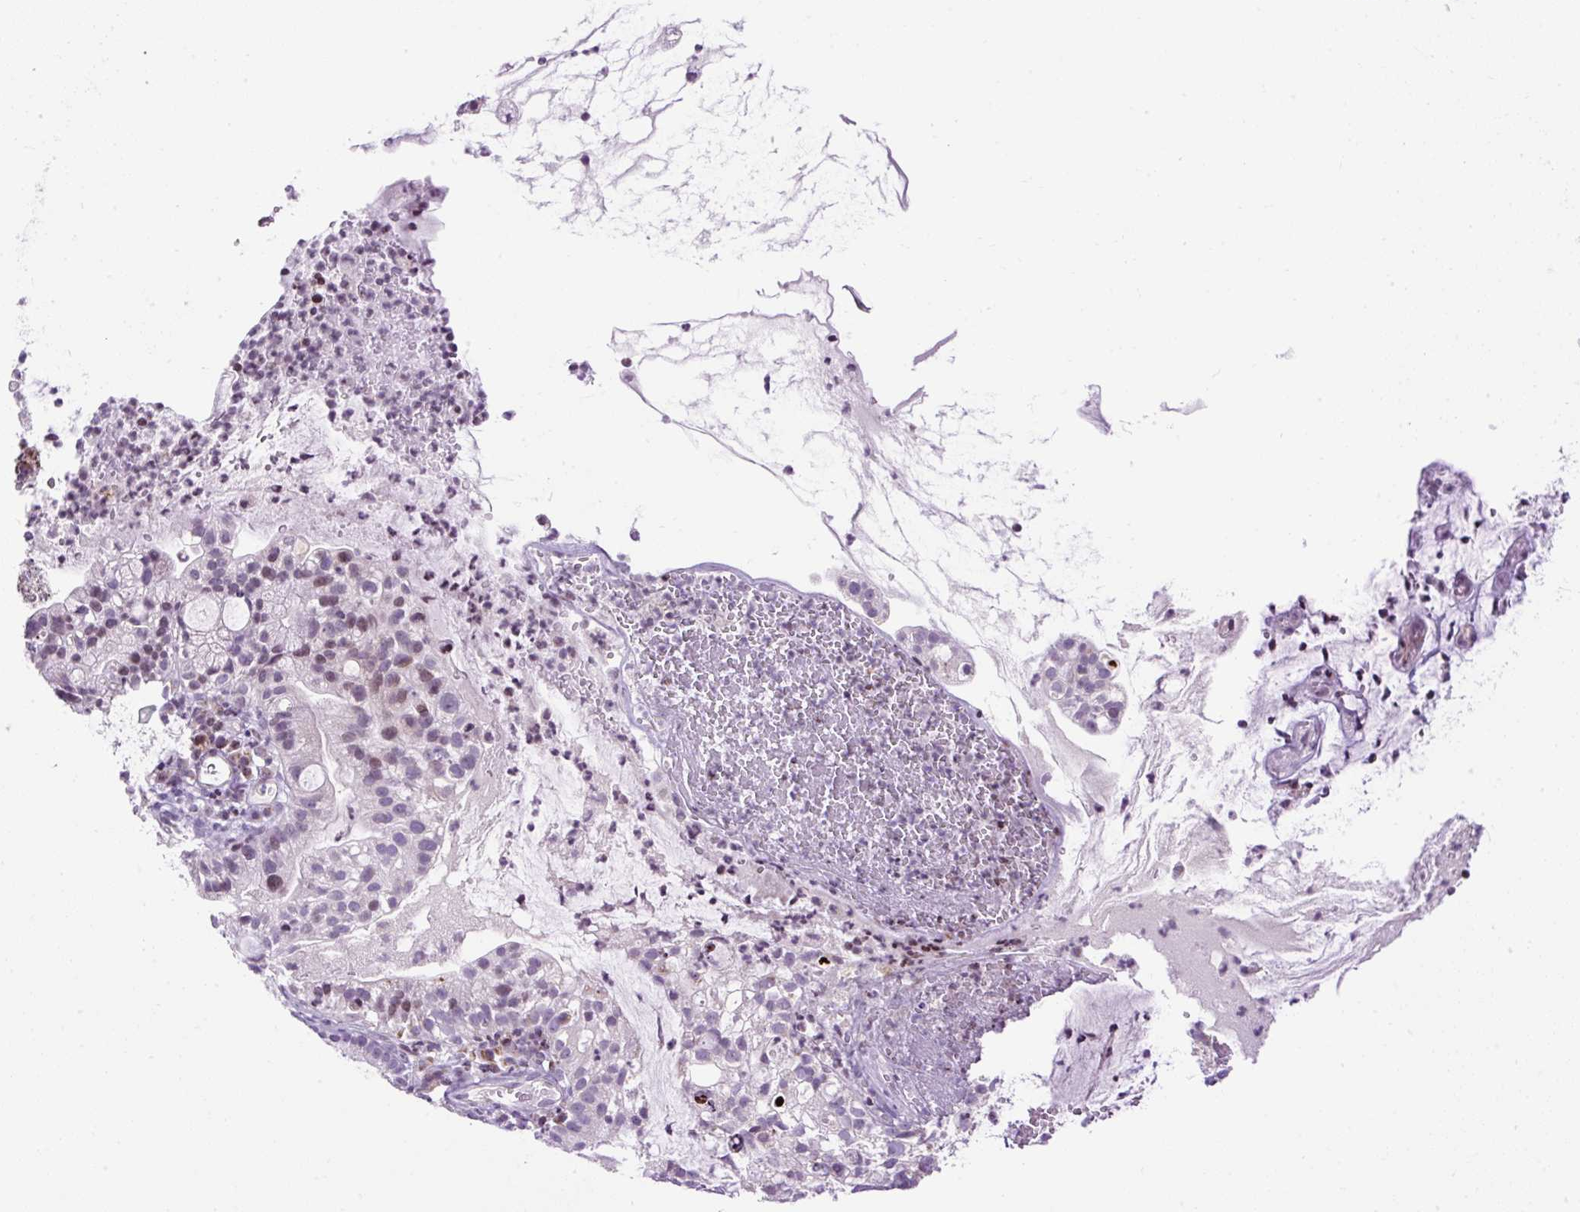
{"staining": {"intensity": "weak", "quantity": "25%-75%", "location": "cytoplasmic/membranous"}, "tissue": "cervical cancer", "cell_type": "Tumor cells", "image_type": "cancer", "snomed": [{"axis": "morphology", "description": "Adenocarcinoma, NOS"}, {"axis": "topography", "description": "Cervix"}], "caption": "Cervical cancer stained with immunohistochemistry displays weak cytoplasmic/membranous staining in about 25%-75% of tumor cells.", "gene": "FMC1", "patient": {"sex": "female", "age": 41}}